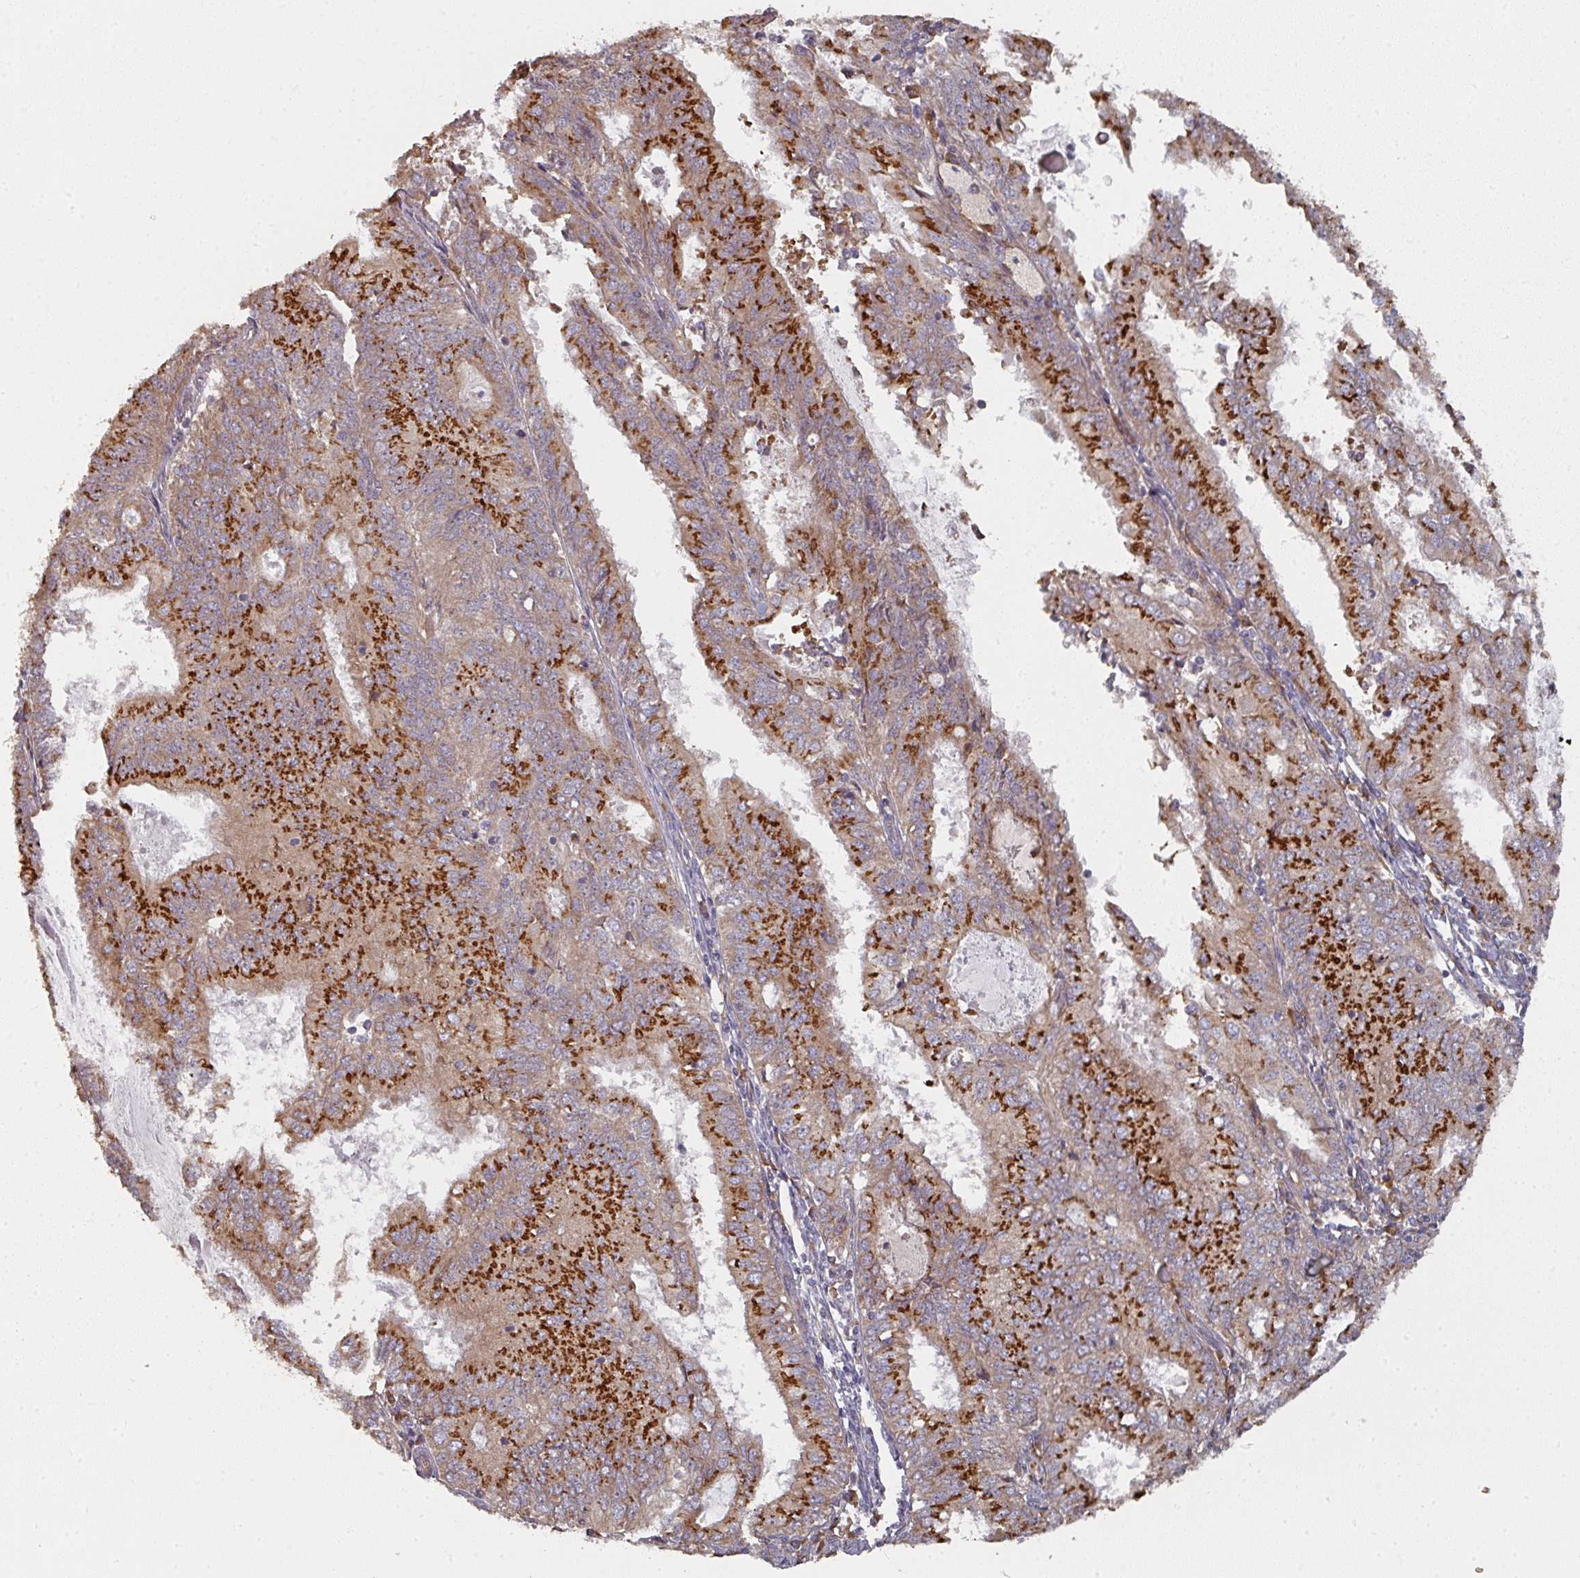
{"staining": {"intensity": "strong", "quantity": ">75%", "location": "cytoplasmic/membranous"}, "tissue": "endometrial cancer", "cell_type": "Tumor cells", "image_type": "cancer", "snomed": [{"axis": "morphology", "description": "Adenocarcinoma, NOS"}, {"axis": "topography", "description": "Endometrium"}], "caption": "Immunohistochemistry (IHC) micrograph of endometrial cancer (adenocarcinoma) stained for a protein (brown), which exhibits high levels of strong cytoplasmic/membranous expression in about >75% of tumor cells.", "gene": "EDEM2", "patient": {"sex": "female", "age": 57}}